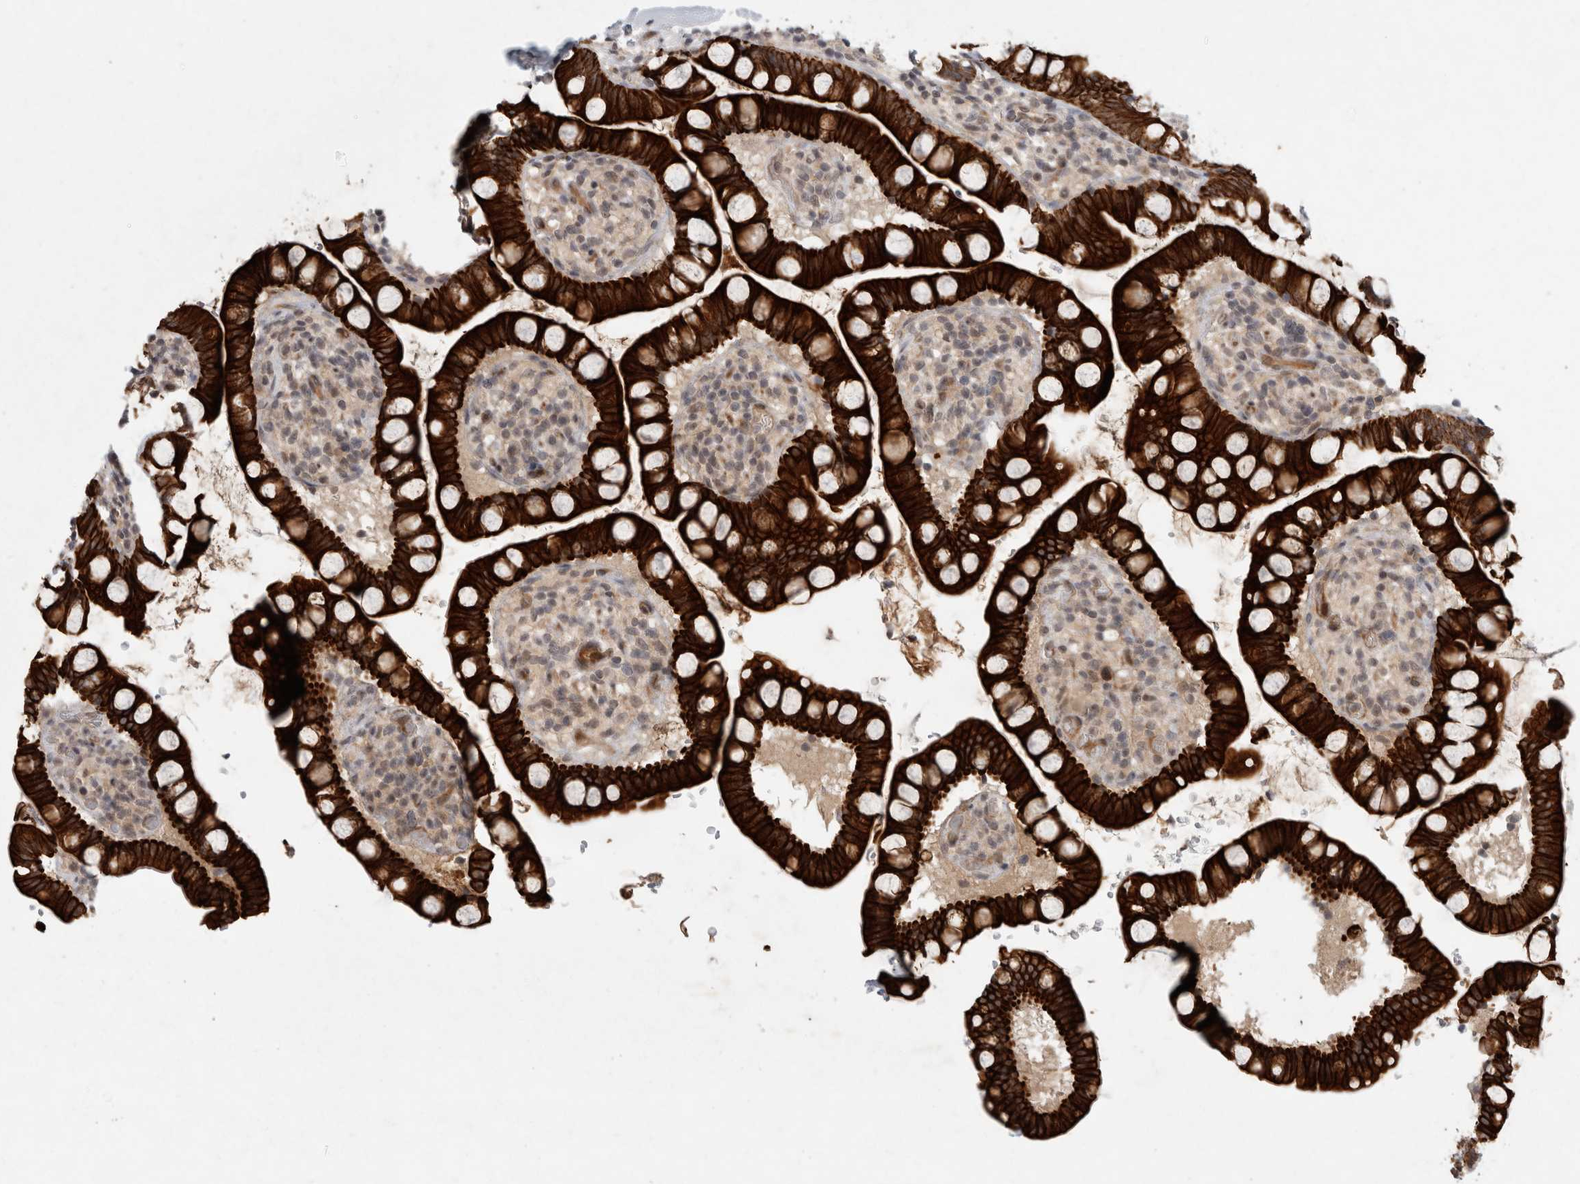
{"staining": {"intensity": "strong", "quantity": ">75%", "location": "cytoplasmic/membranous"}, "tissue": "small intestine", "cell_type": "Glandular cells", "image_type": "normal", "snomed": [{"axis": "morphology", "description": "Normal tissue, NOS"}, {"axis": "topography", "description": "Smooth muscle"}, {"axis": "topography", "description": "Small intestine"}], "caption": "Brown immunohistochemical staining in benign human small intestine shows strong cytoplasmic/membranous expression in about >75% of glandular cells.", "gene": "CRISPLD1", "patient": {"sex": "female", "age": 84}}